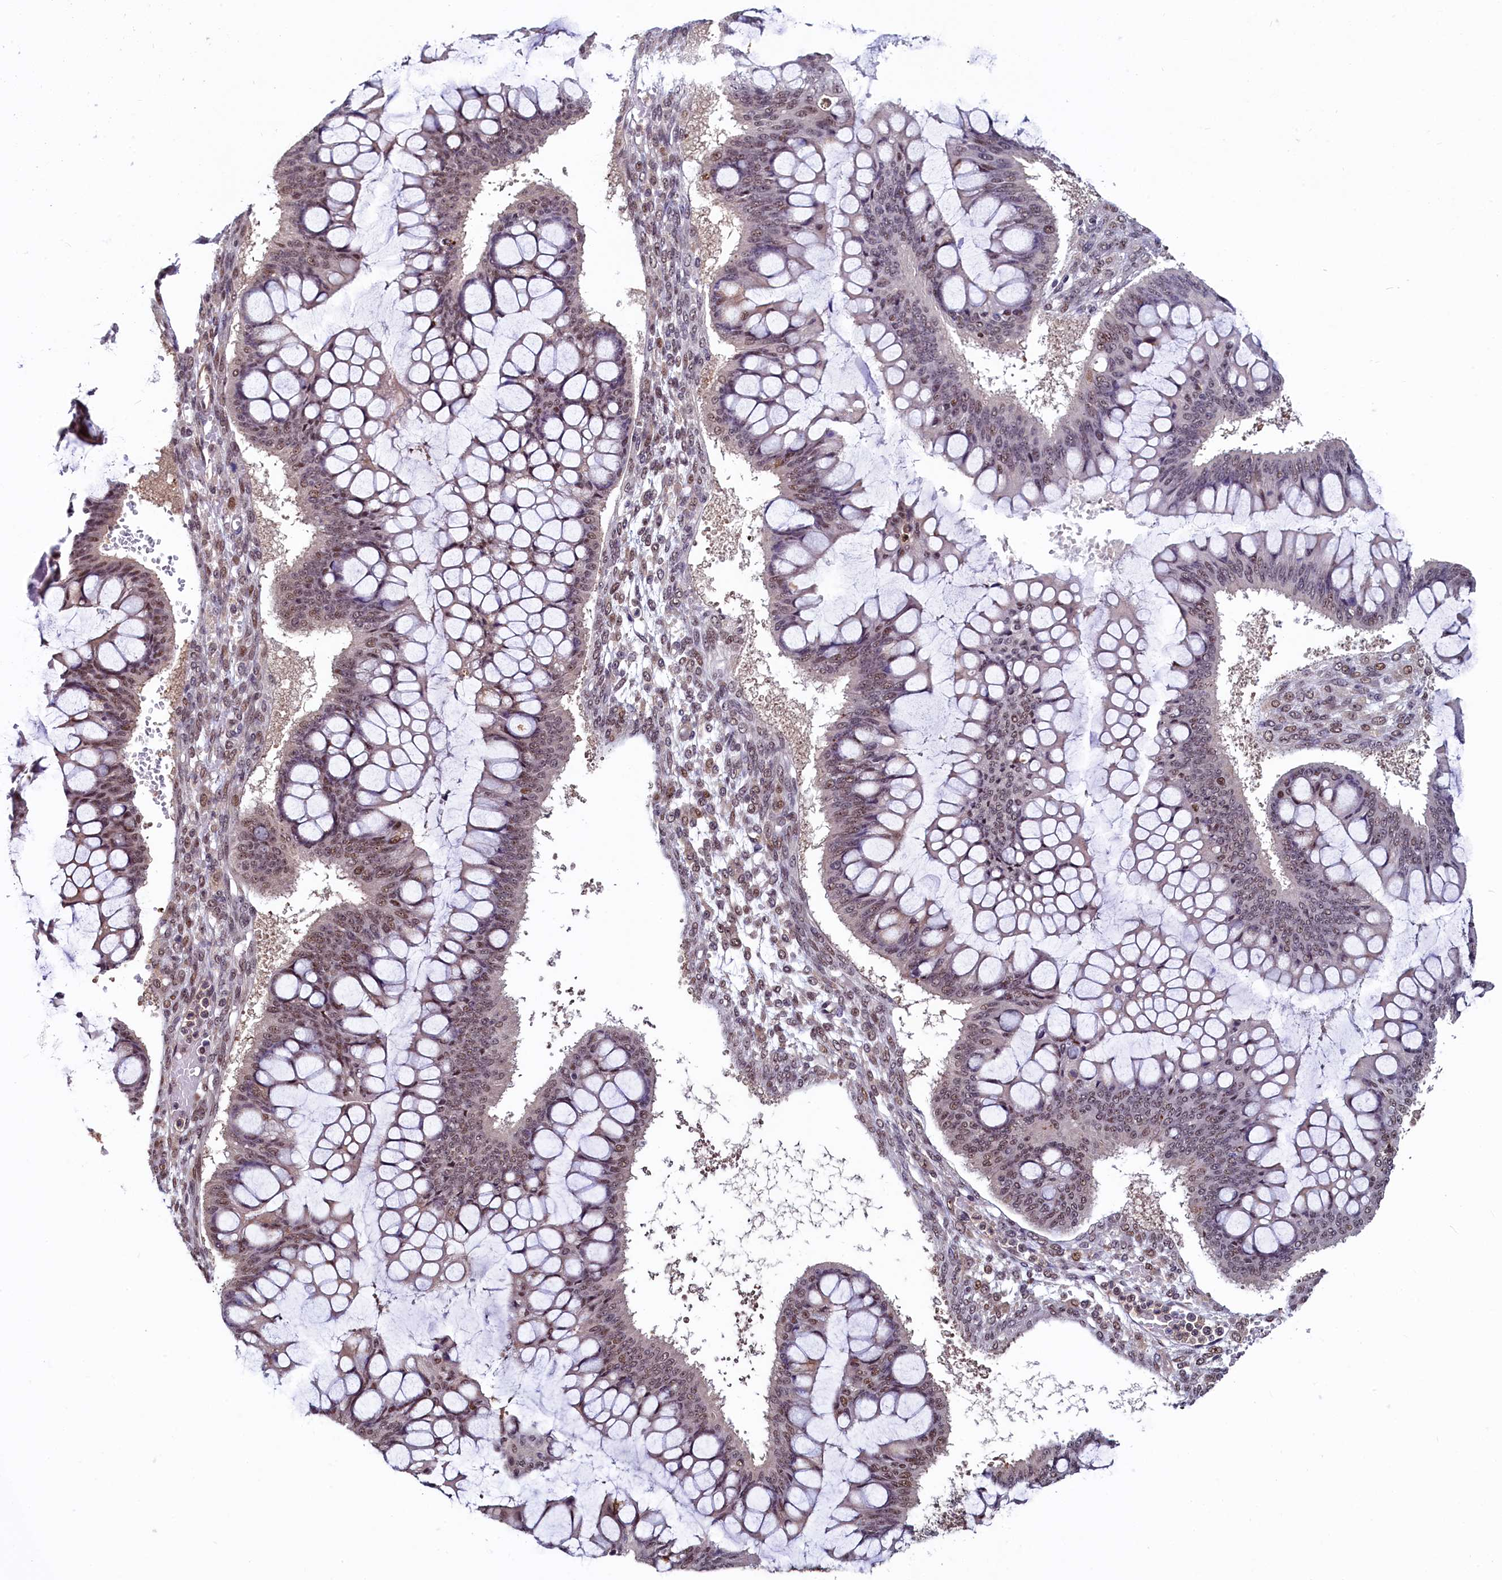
{"staining": {"intensity": "moderate", "quantity": "25%-75%", "location": "nuclear"}, "tissue": "ovarian cancer", "cell_type": "Tumor cells", "image_type": "cancer", "snomed": [{"axis": "morphology", "description": "Cystadenocarcinoma, mucinous, NOS"}, {"axis": "topography", "description": "Ovary"}], "caption": "Immunohistochemical staining of human ovarian cancer (mucinous cystadenocarcinoma) reveals medium levels of moderate nuclear protein positivity in about 25%-75% of tumor cells.", "gene": "LEO1", "patient": {"sex": "female", "age": 73}}